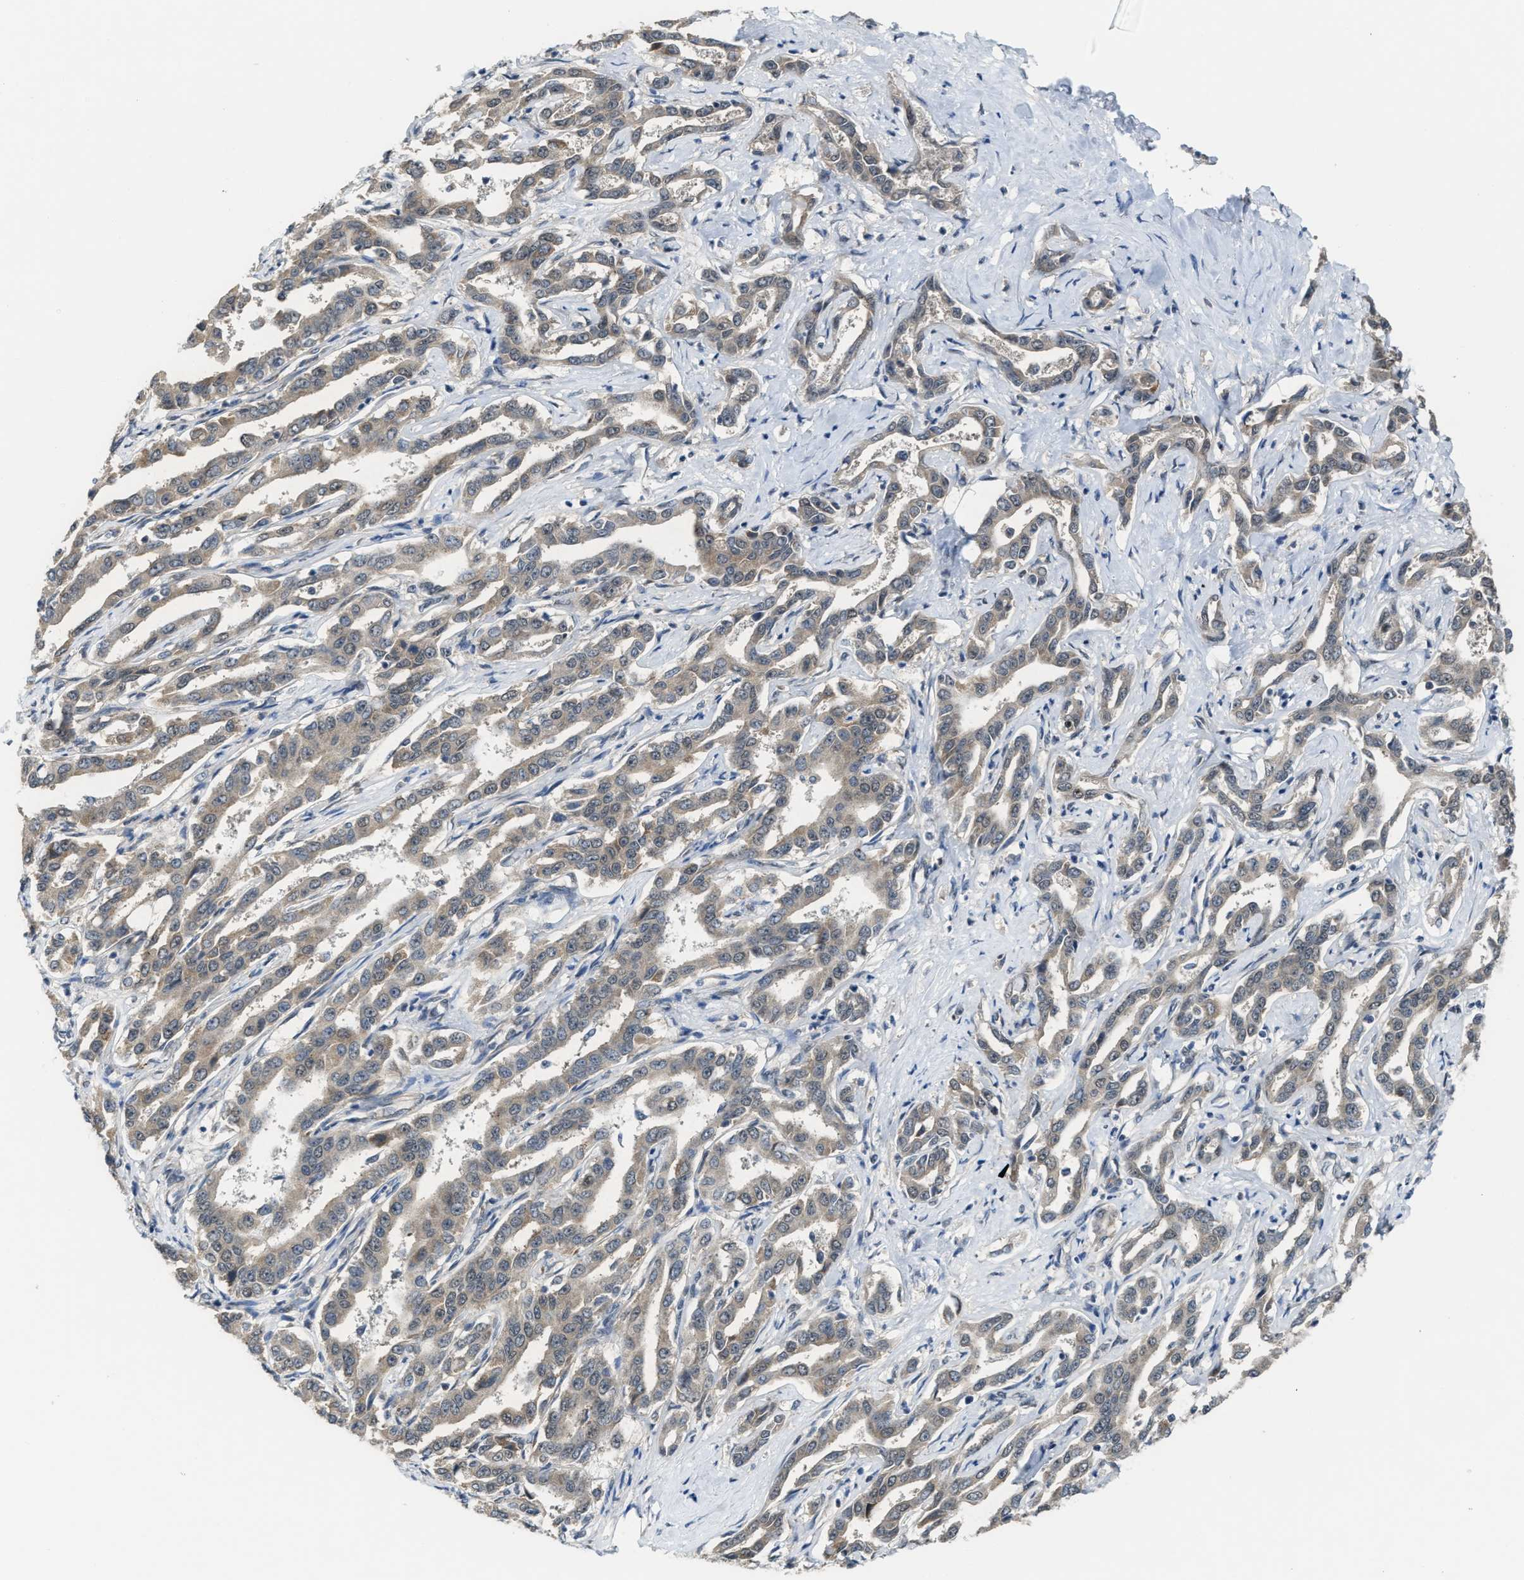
{"staining": {"intensity": "weak", "quantity": "25%-75%", "location": "cytoplasmic/membranous"}, "tissue": "liver cancer", "cell_type": "Tumor cells", "image_type": "cancer", "snomed": [{"axis": "morphology", "description": "Cholangiocarcinoma"}, {"axis": "topography", "description": "Liver"}], "caption": "High-power microscopy captured an immunohistochemistry (IHC) histopathology image of liver cholangiocarcinoma, revealing weak cytoplasmic/membranous positivity in about 25%-75% of tumor cells. (IHC, brightfield microscopy, high magnification).", "gene": "KIF24", "patient": {"sex": "male", "age": 59}}